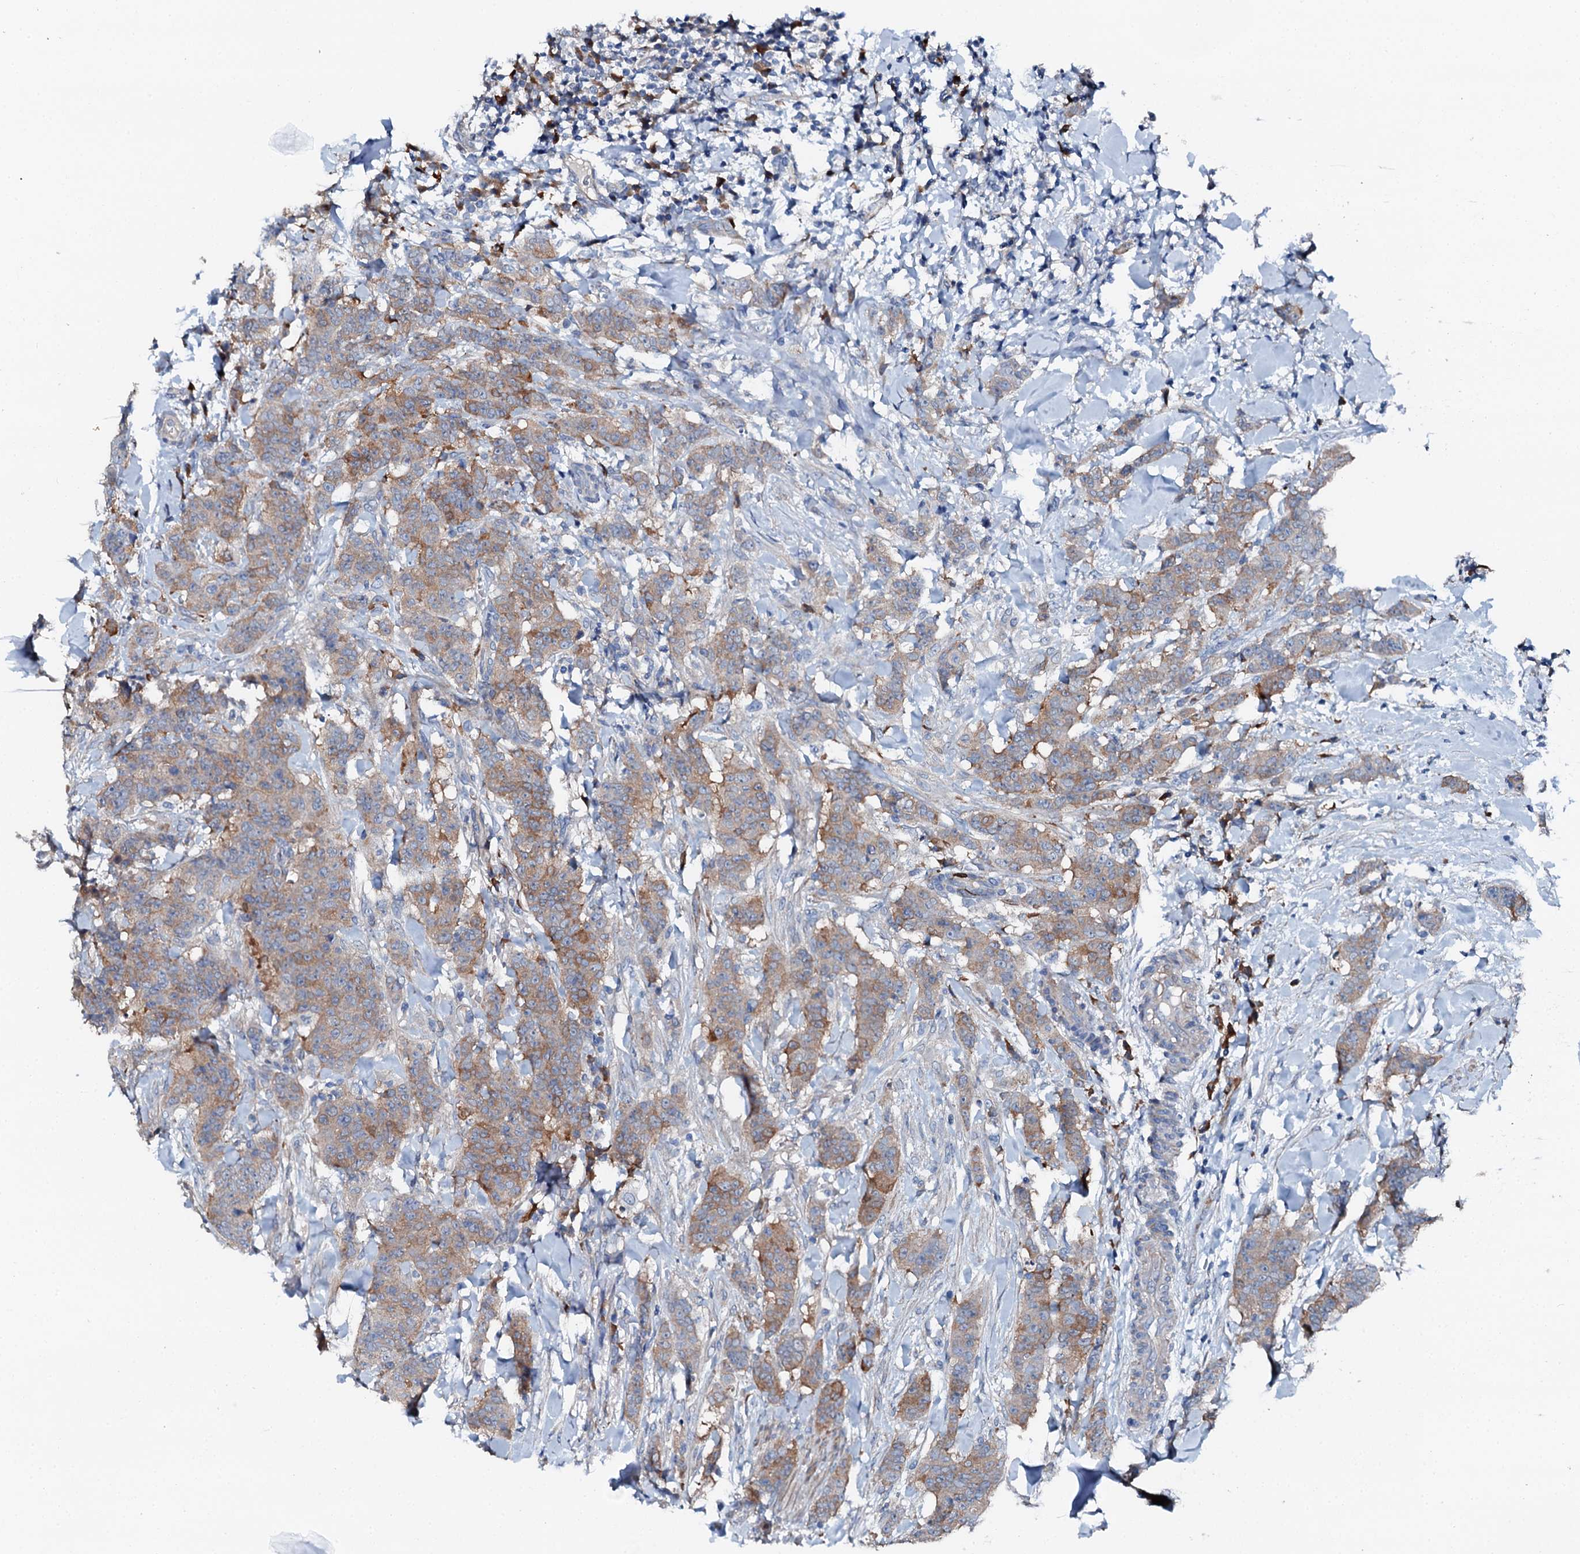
{"staining": {"intensity": "moderate", "quantity": "25%-75%", "location": "cytoplasmic/membranous"}, "tissue": "breast cancer", "cell_type": "Tumor cells", "image_type": "cancer", "snomed": [{"axis": "morphology", "description": "Duct carcinoma"}, {"axis": "topography", "description": "Breast"}], "caption": "Infiltrating ductal carcinoma (breast) stained with IHC reveals moderate cytoplasmic/membranous staining in about 25%-75% of tumor cells.", "gene": "GFOD2", "patient": {"sex": "female", "age": 40}}